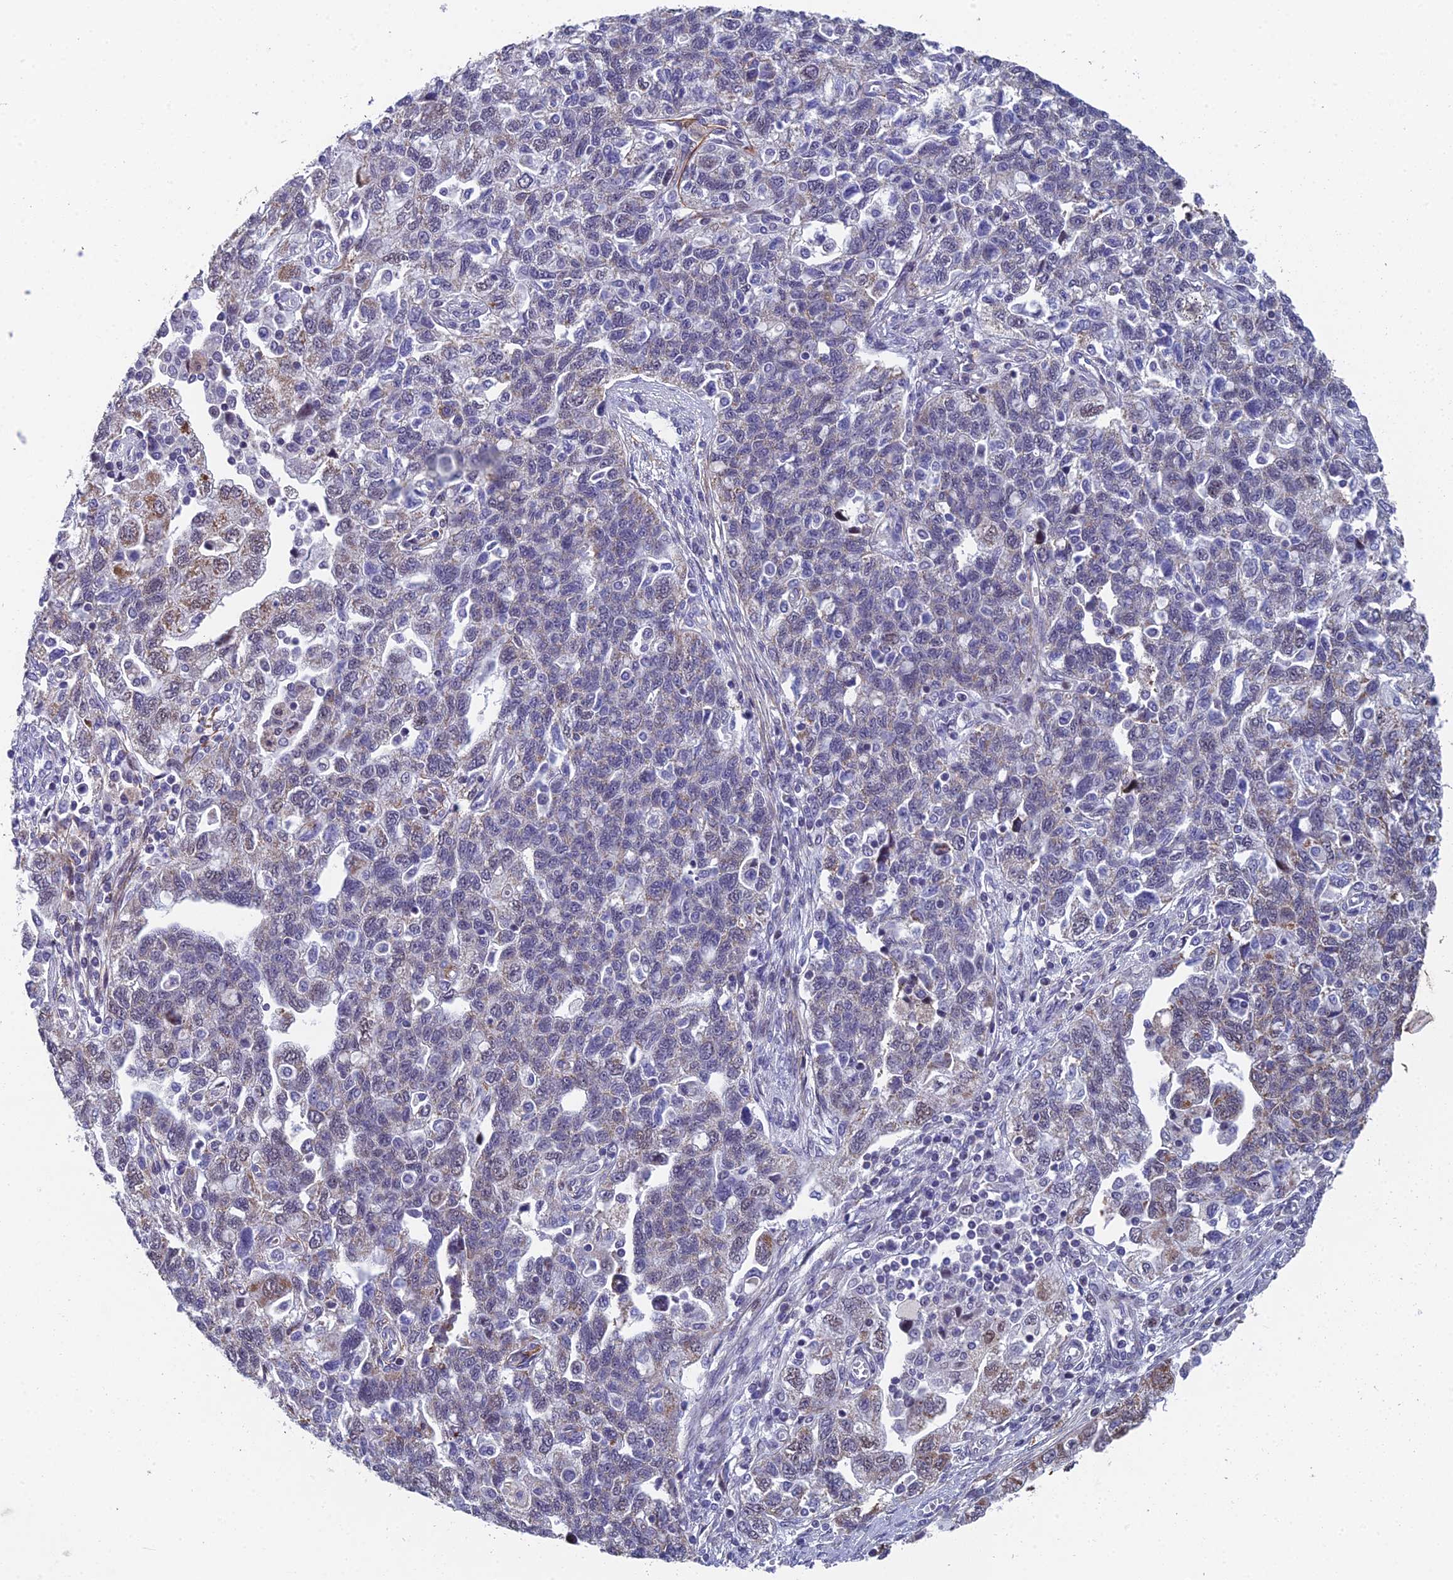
{"staining": {"intensity": "weak", "quantity": "<25%", "location": "cytoplasmic/membranous"}, "tissue": "ovarian cancer", "cell_type": "Tumor cells", "image_type": "cancer", "snomed": [{"axis": "morphology", "description": "Carcinoma, NOS"}, {"axis": "morphology", "description": "Cystadenocarcinoma, serous, NOS"}, {"axis": "topography", "description": "Ovary"}], "caption": "This is a image of immunohistochemistry staining of ovarian cancer (carcinoma), which shows no positivity in tumor cells.", "gene": "XKR9", "patient": {"sex": "female", "age": 69}}